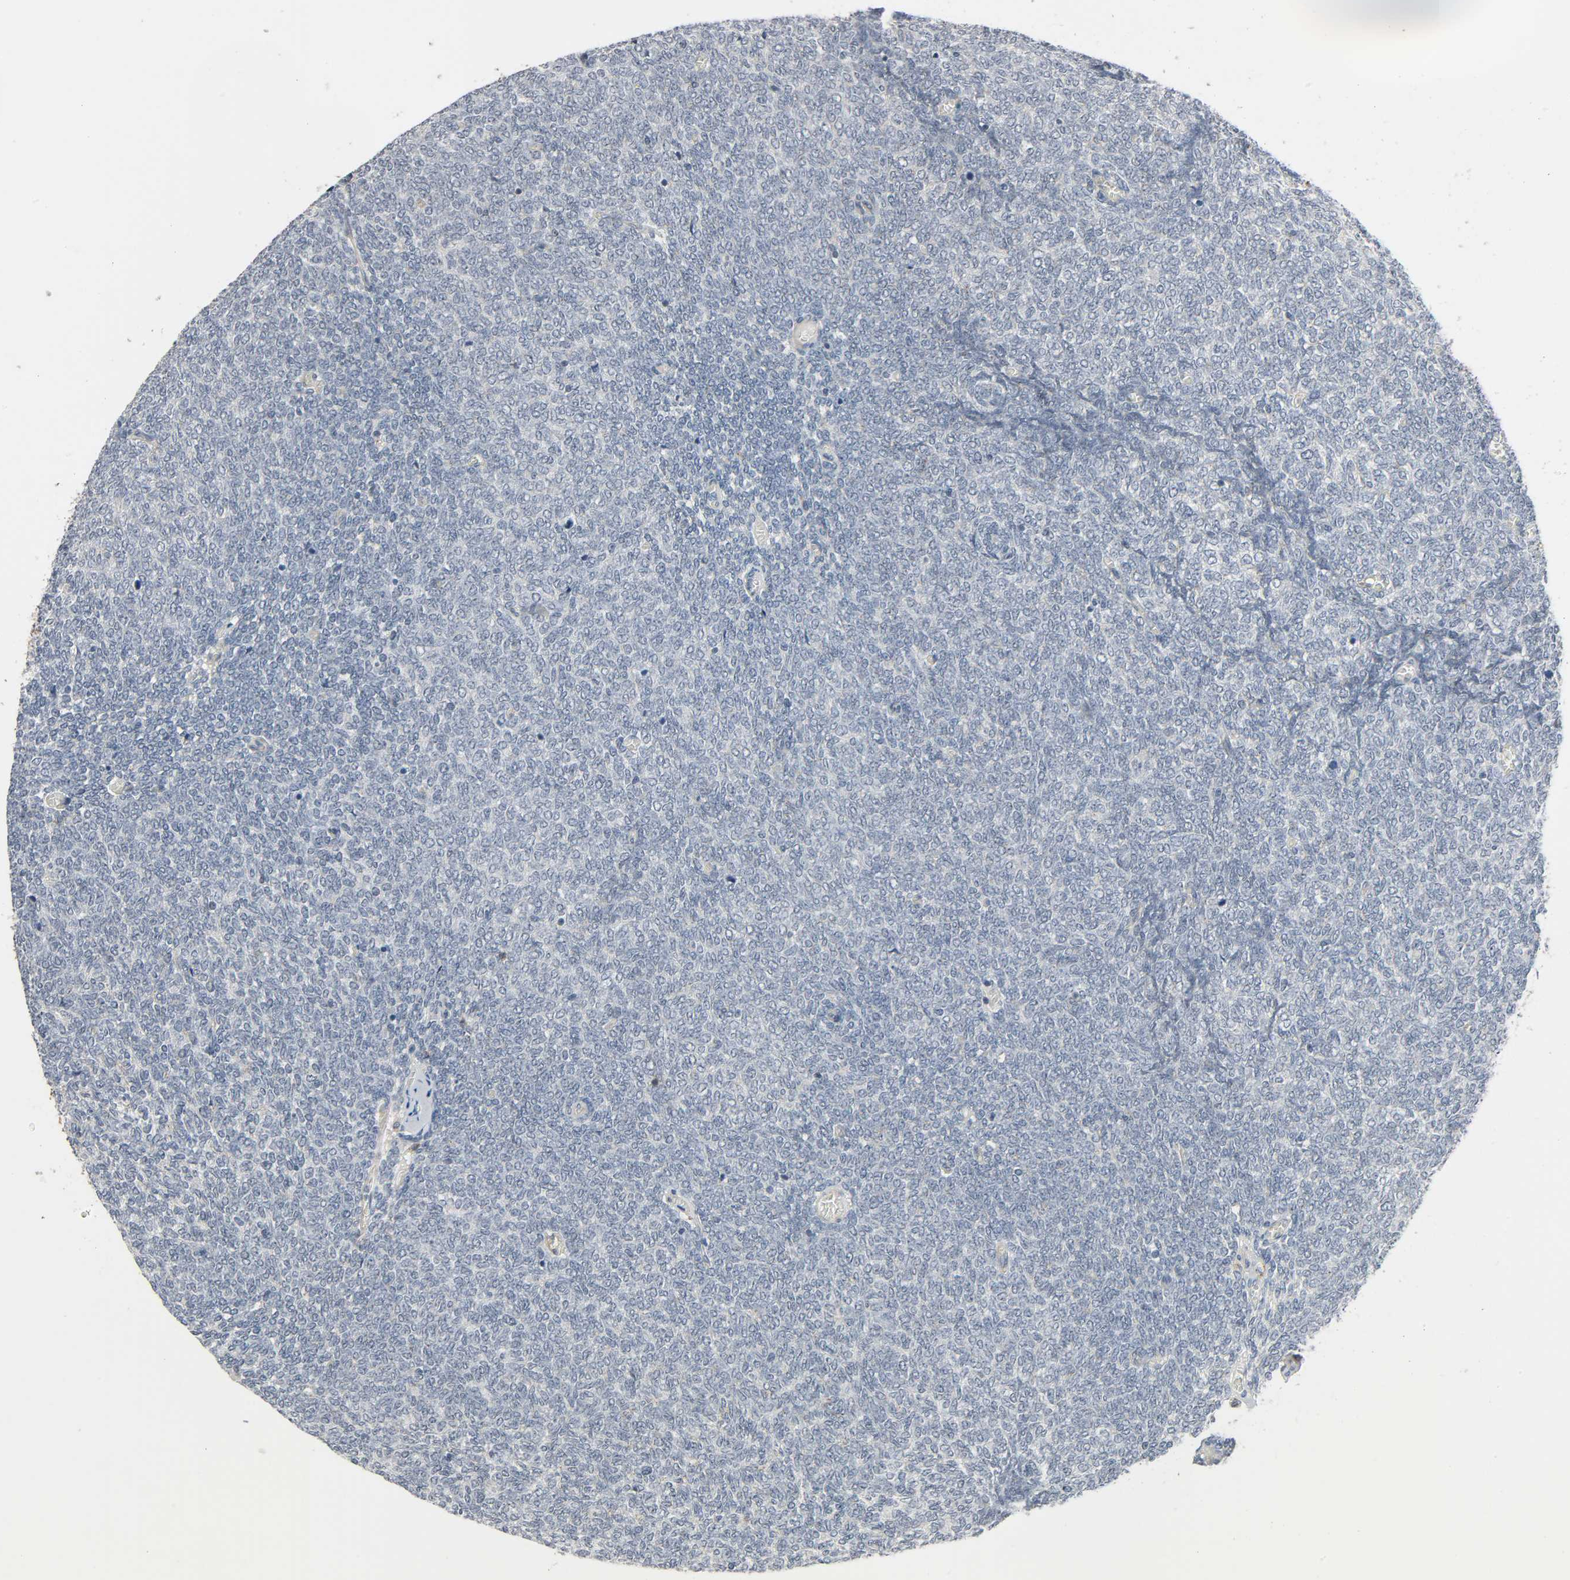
{"staining": {"intensity": "negative", "quantity": "none", "location": "none"}, "tissue": "renal cancer", "cell_type": "Tumor cells", "image_type": "cancer", "snomed": [{"axis": "morphology", "description": "Neoplasm, malignant, NOS"}, {"axis": "topography", "description": "Kidney"}], "caption": "An image of renal neoplasm (malignant) stained for a protein exhibits no brown staining in tumor cells.", "gene": "CD4", "patient": {"sex": "male", "age": 28}}